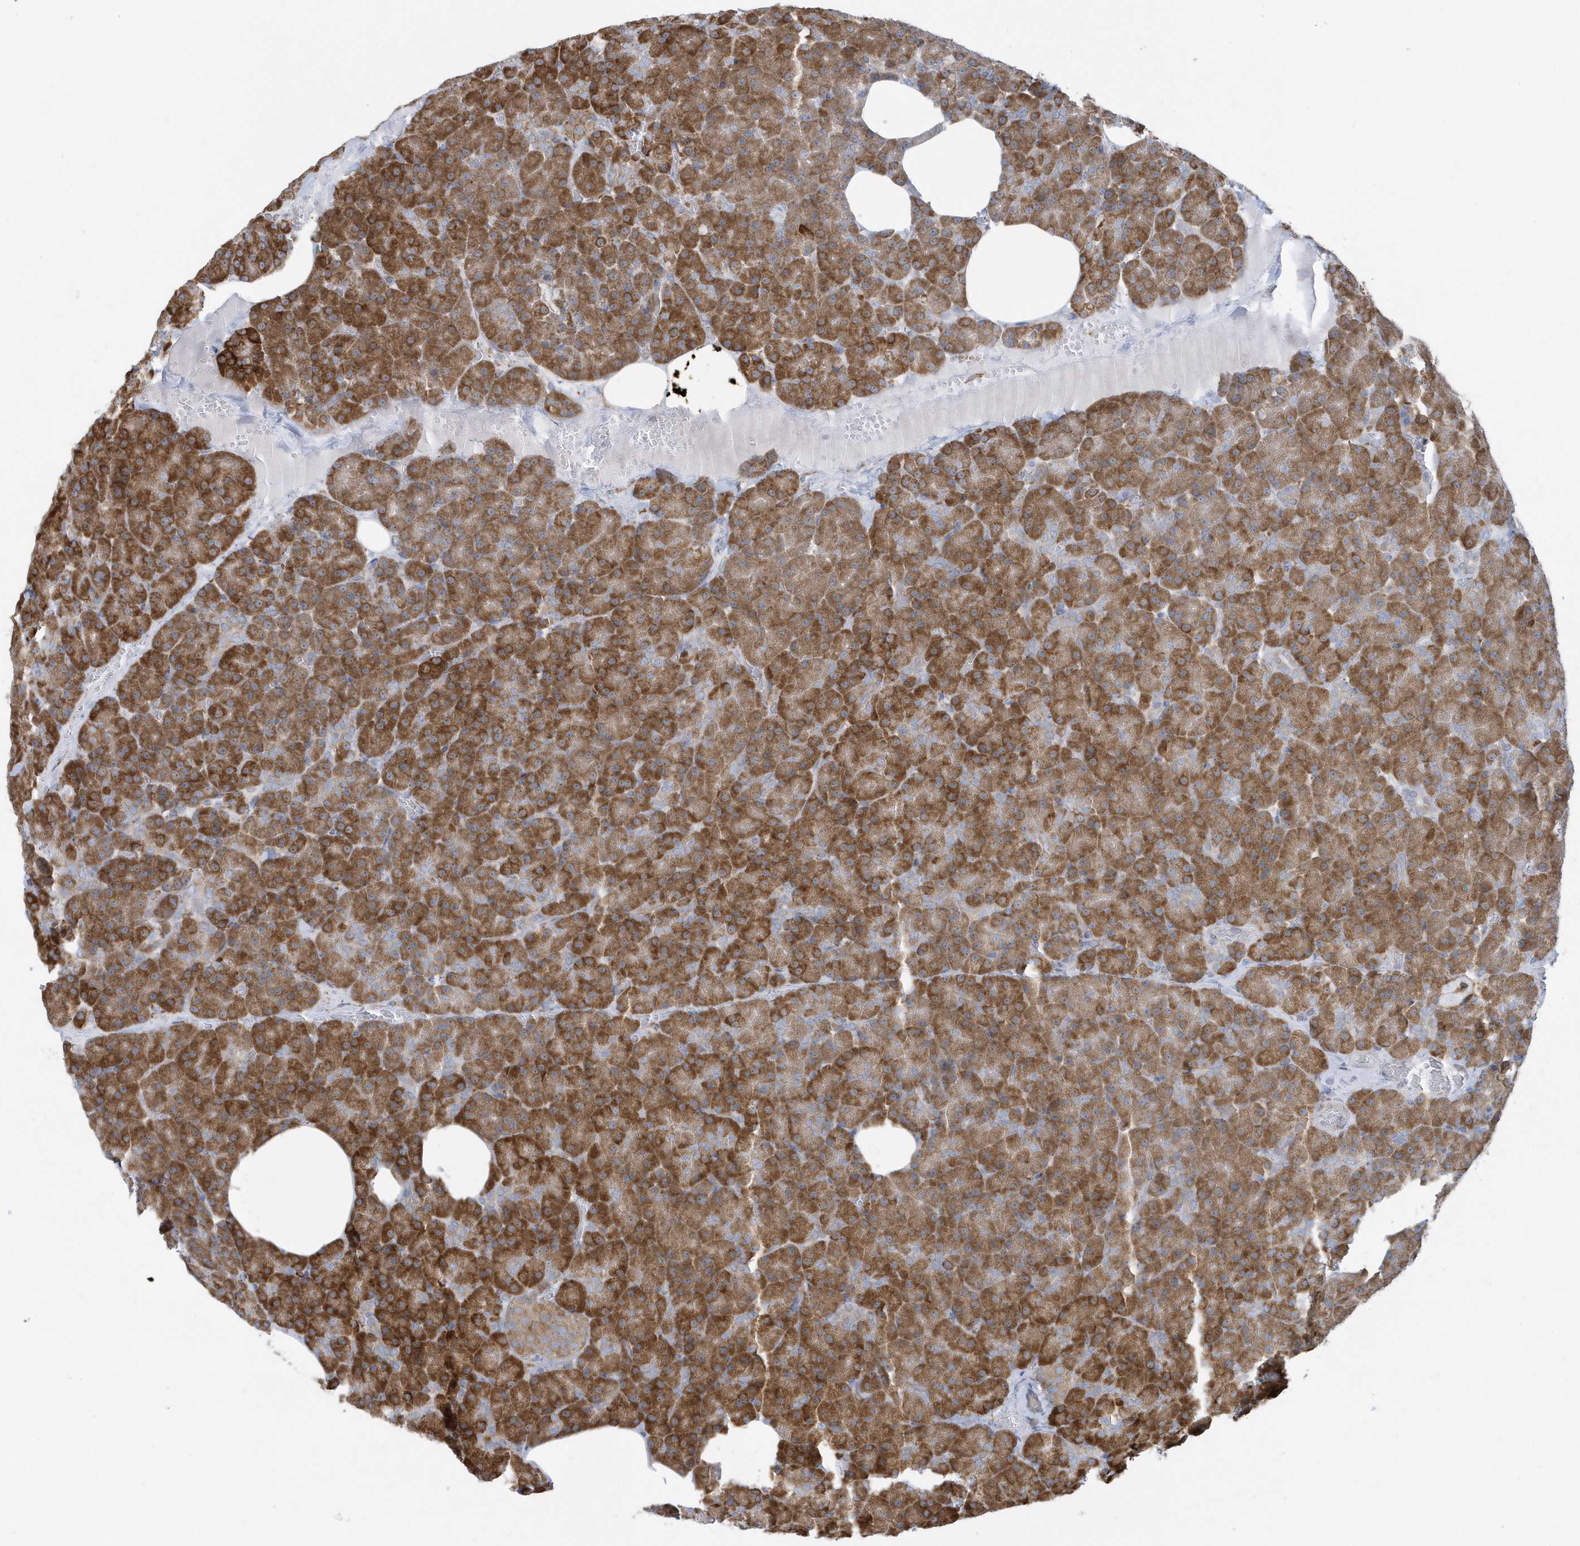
{"staining": {"intensity": "strong", "quantity": ">75%", "location": "cytoplasmic/membranous"}, "tissue": "pancreas", "cell_type": "Exocrine glandular cells", "image_type": "normal", "snomed": [{"axis": "morphology", "description": "Normal tissue, NOS"}, {"axis": "morphology", "description": "Carcinoid, malignant, NOS"}, {"axis": "topography", "description": "Pancreas"}], "caption": "DAB immunohistochemical staining of benign human pancreas displays strong cytoplasmic/membranous protein staining in approximately >75% of exocrine glandular cells.", "gene": "DCAF1", "patient": {"sex": "female", "age": 35}}